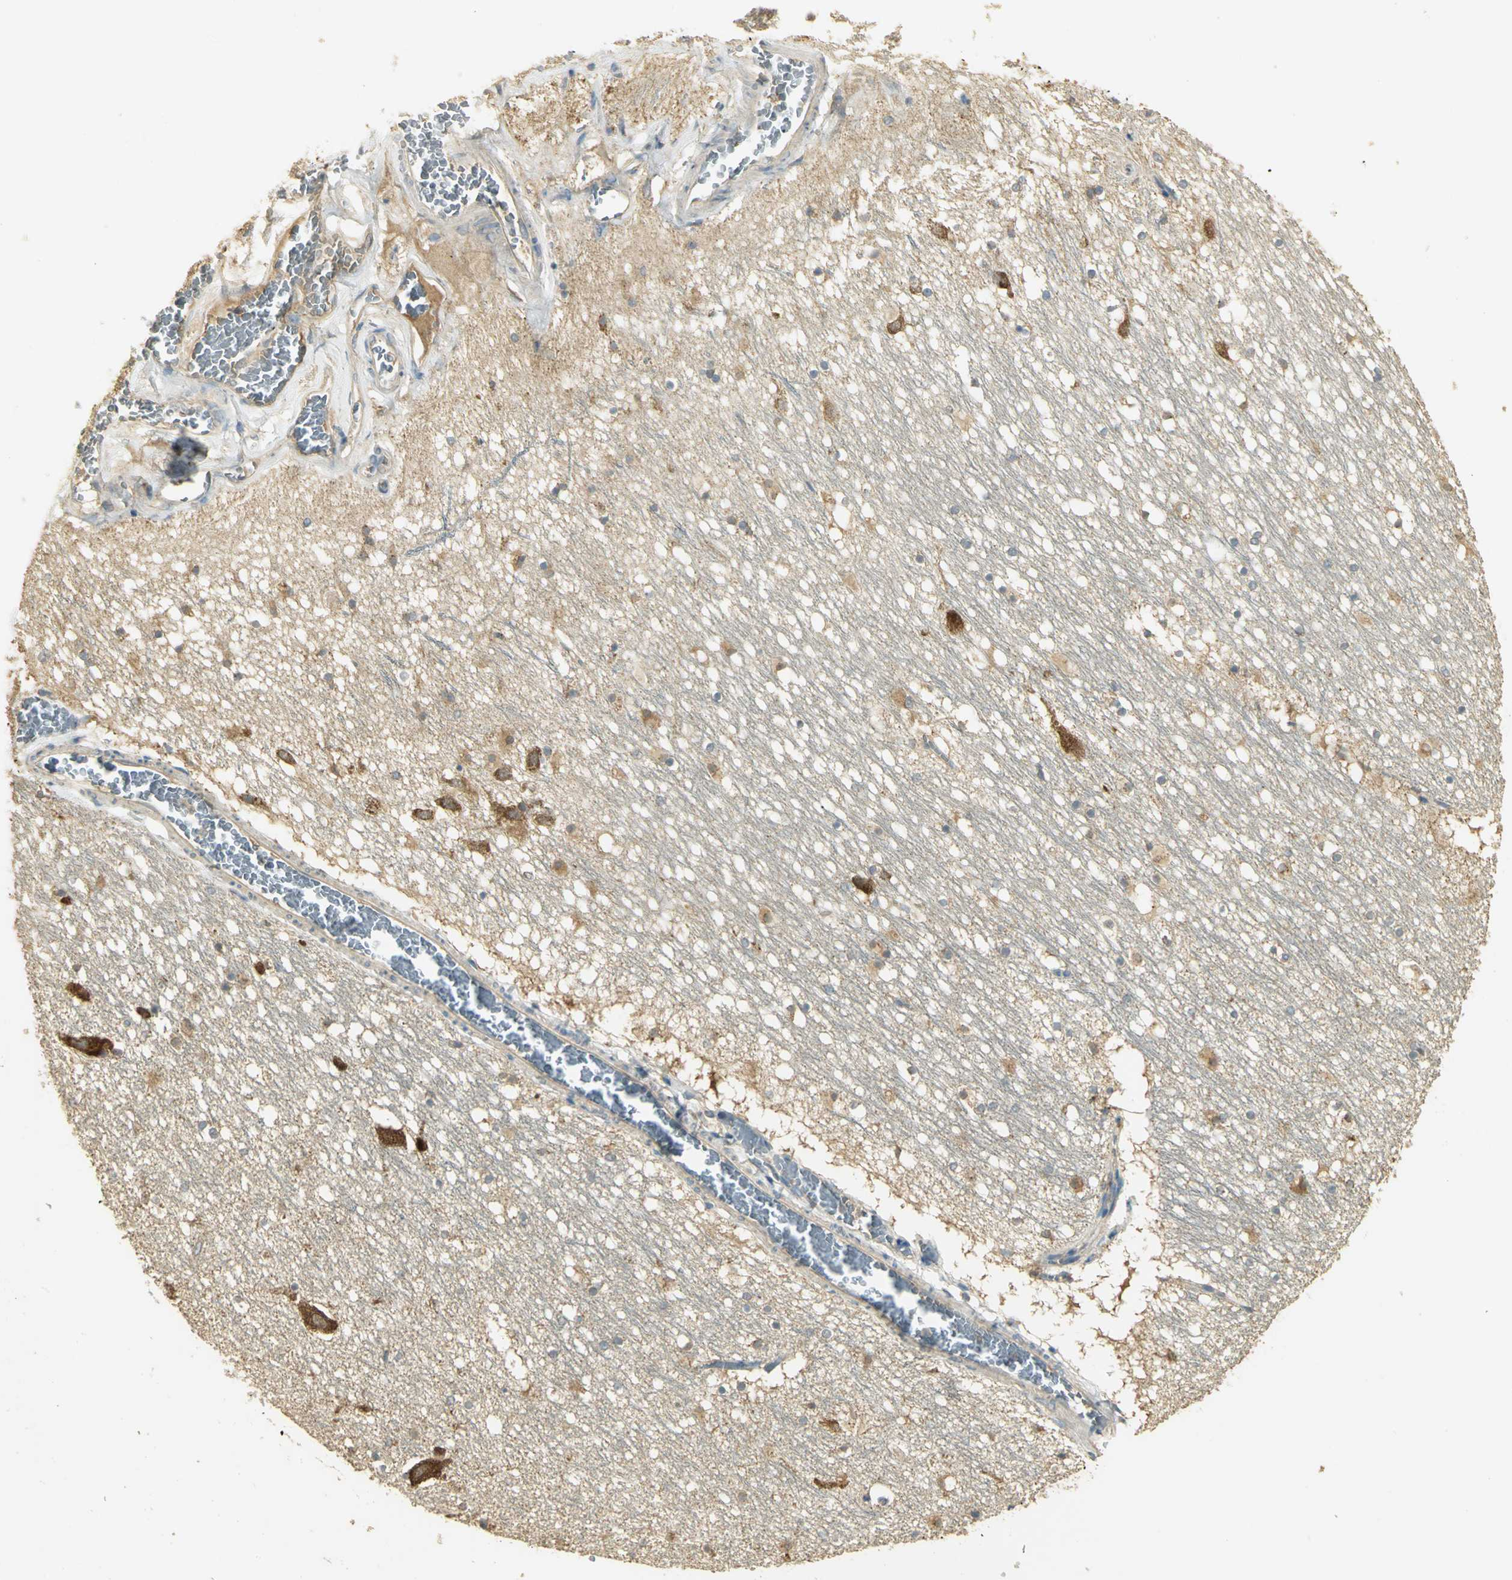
{"staining": {"intensity": "moderate", "quantity": "25%-75%", "location": "cytoplasmic/membranous"}, "tissue": "hippocampus", "cell_type": "Glial cells", "image_type": "normal", "snomed": [{"axis": "morphology", "description": "Normal tissue, NOS"}, {"axis": "topography", "description": "Hippocampus"}], "caption": "Glial cells show medium levels of moderate cytoplasmic/membranous positivity in approximately 25%-75% of cells in normal hippocampus. (DAB IHC with brightfield microscopy, high magnification).", "gene": "RARS1", "patient": {"sex": "male", "age": 45}}